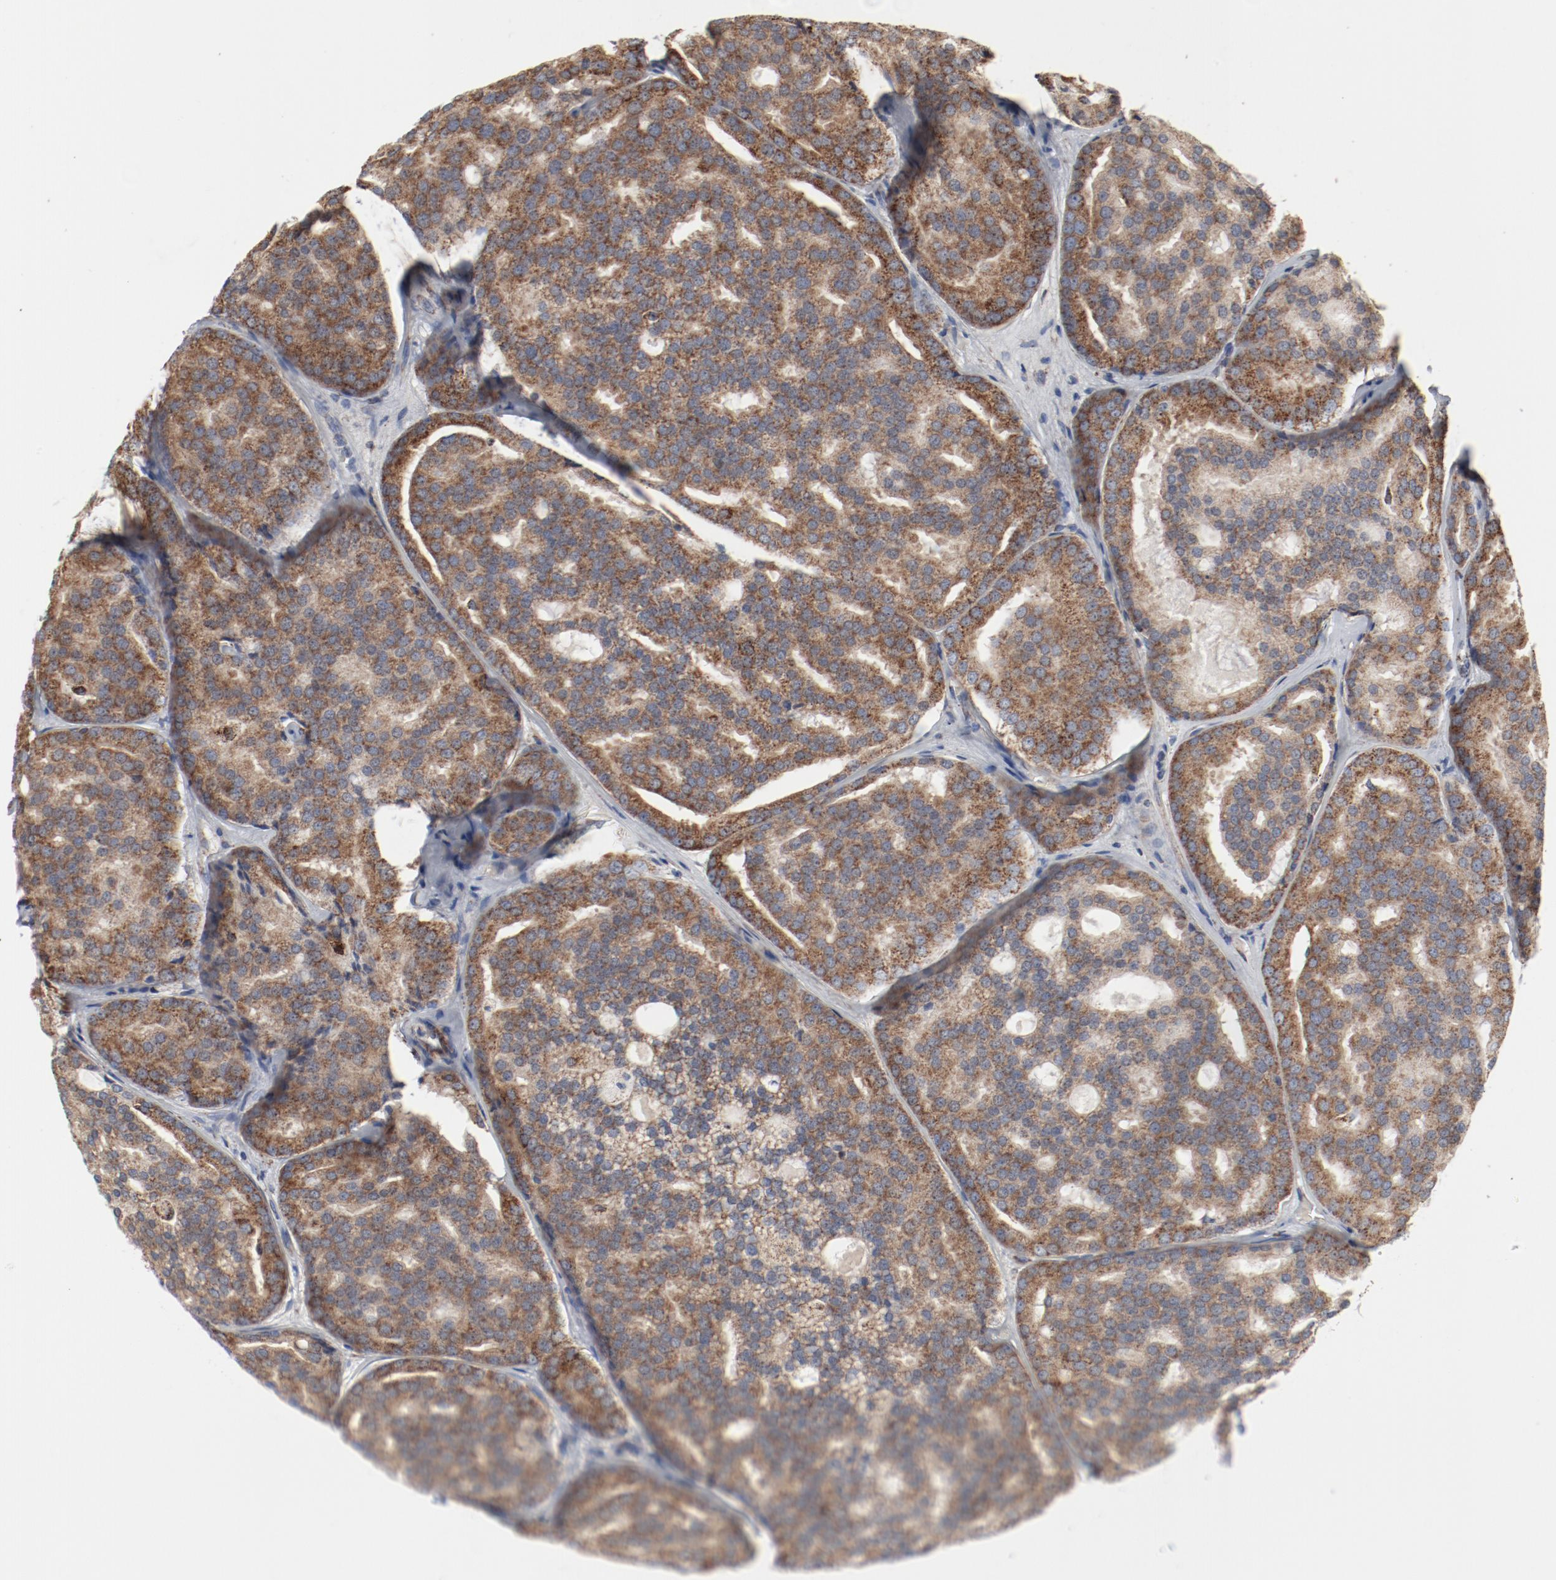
{"staining": {"intensity": "moderate", "quantity": ">75%", "location": "cytoplasmic/membranous"}, "tissue": "prostate cancer", "cell_type": "Tumor cells", "image_type": "cancer", "snomed": [{"axis": "morphology", "description": "Adenocarcinoma, High grade"}, {"axis": "topography", "description": "Prostate"}], "caption": "This histopathology image displays immunohistochemistry (IHC) staining of human prostate cancer, with medium moderate cytoplasmic/membranous positivity in approximately >75% of tumor cells.", "gene": "SETD3", "patient": {"sex": "male", "age": 64}}